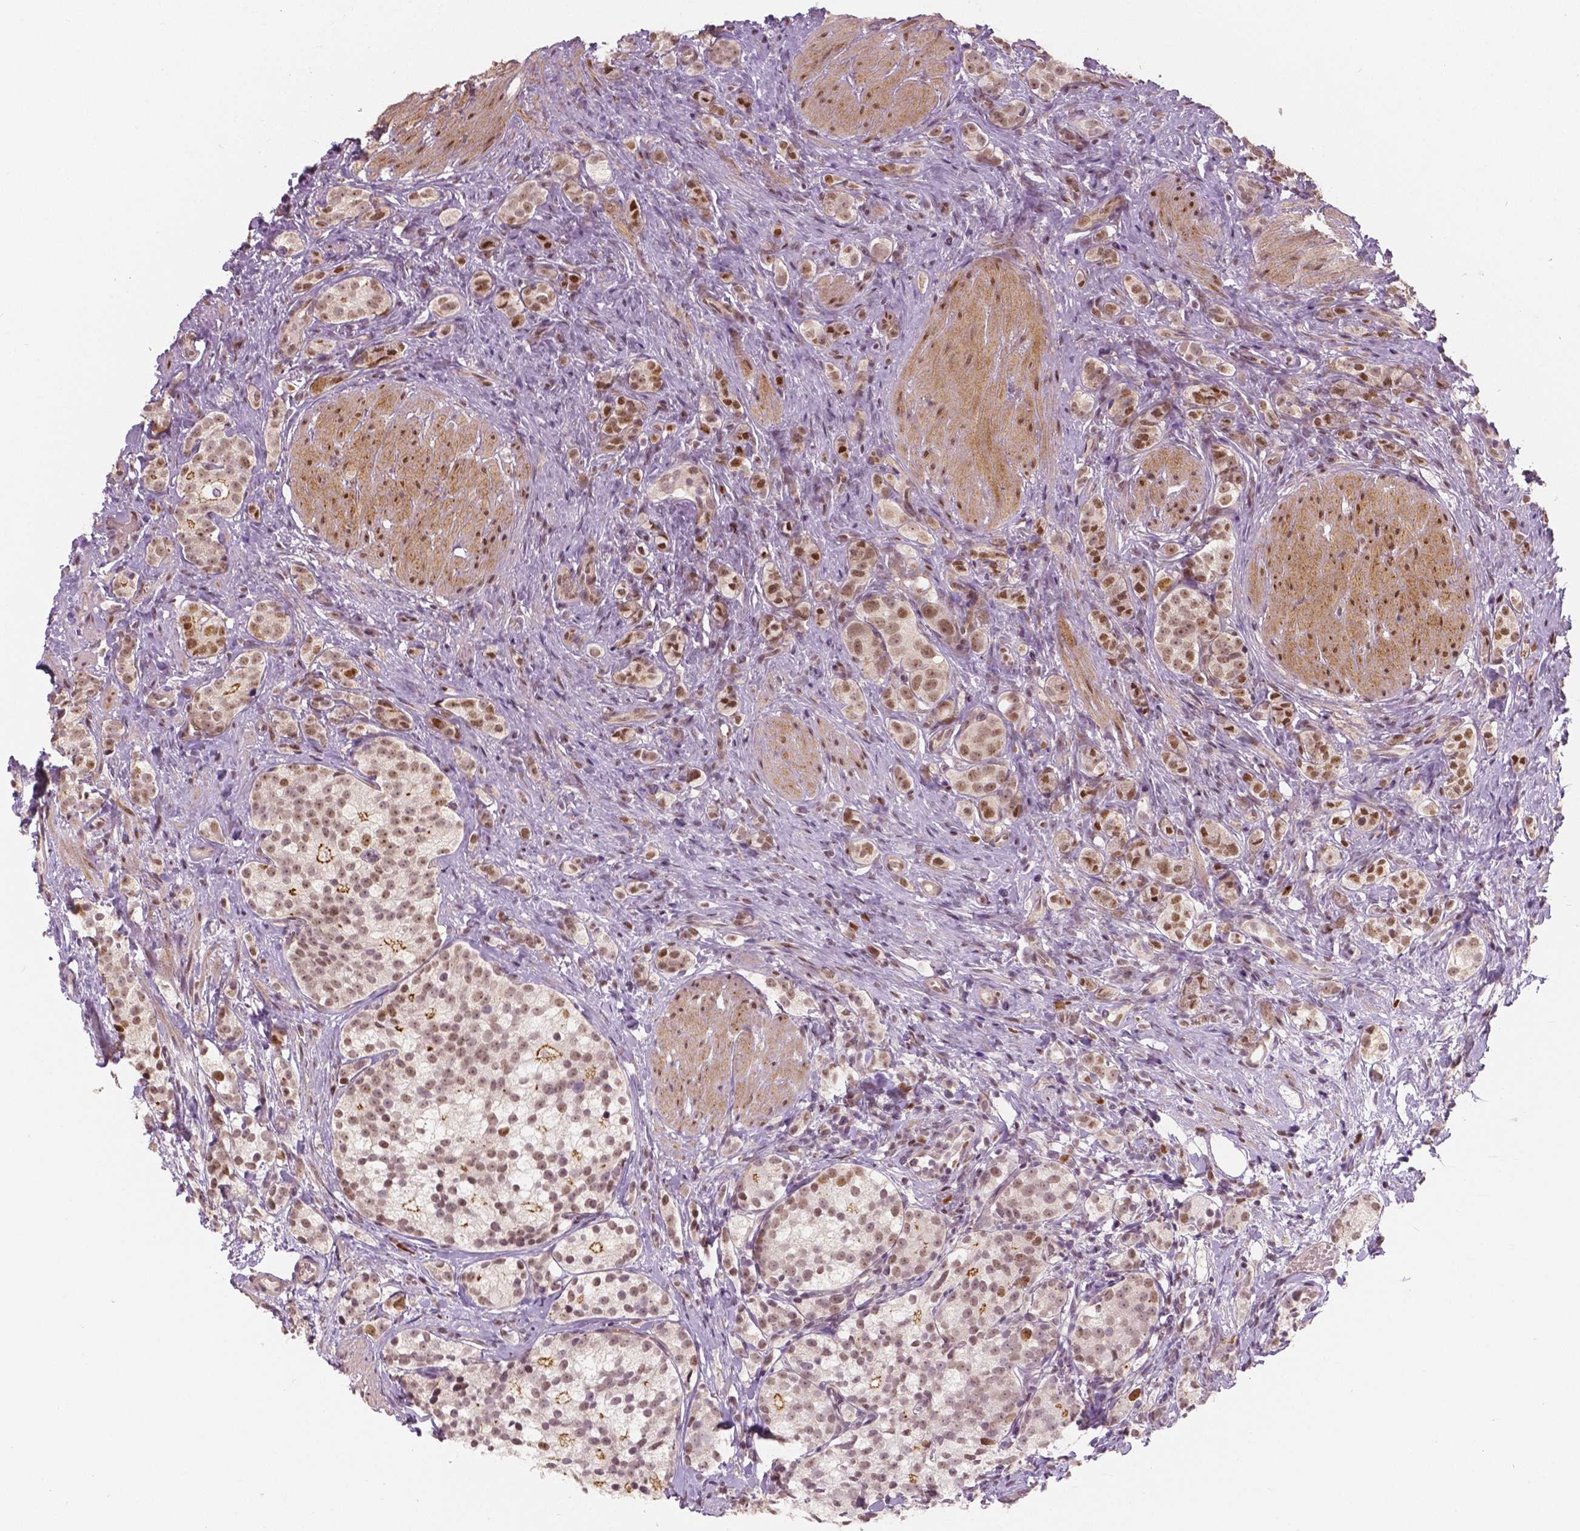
{"staining": {"intensity": "moderate", "quantity": ">75%", "location": "nuclear"}, "tissue": "prostate cancer", "cell_type": "Tumor cells", "image_type": "cancer", "snomed": [{"axis": "morphology", "description": "Adenocarcinoma, High grade"}, {"axis": "topography", "description": "Prostate"}], "caption": "Human high-grade adenocarcinoma (prostate) stained with a brown dye demonstrates moderate nuclear positive staining in about >75% of tumor cells.", "gene": "NSD2", "patient": {"sex": "male", "age": 53}}